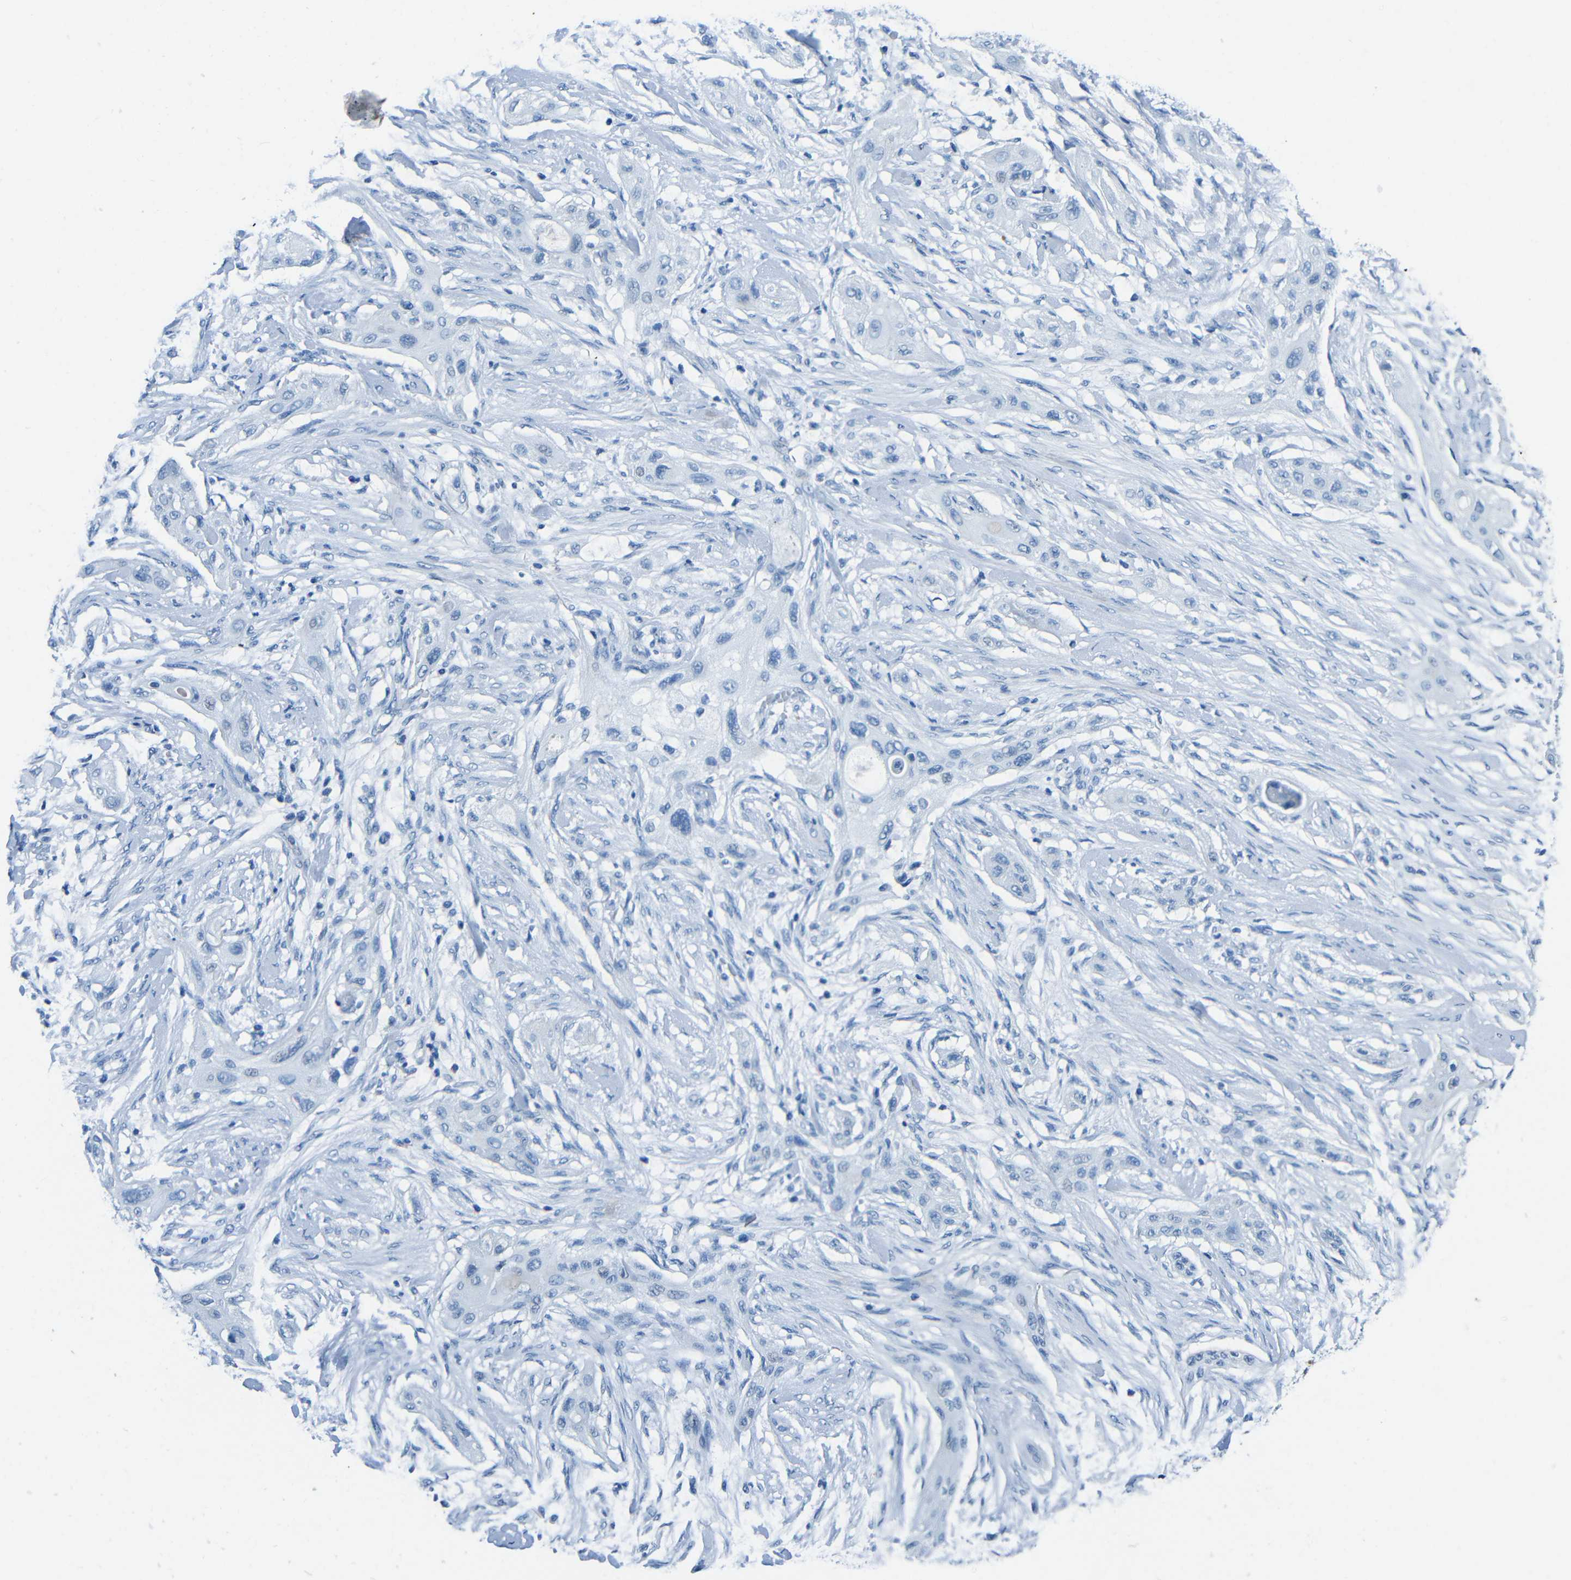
{"staining": {"intensity": "negative", "quantity": "none", "location": "none"}, "tissue": "lung cancer", "cell_type": "Tumor cells", "image_type": "cancer", "snomed": [{"axis": "morphology", "description": "Squamous cell carcinoma, NOS"}, {"axis": "topography", "description": "Lung"}], "caption": "Human lung cancer (squamous cell carcinoma) stained for a protein using immunohistochemistry displays no positivity in tumor cells.", "gene": "FBN2", "patient": {"sex": "female", "age": 47}}